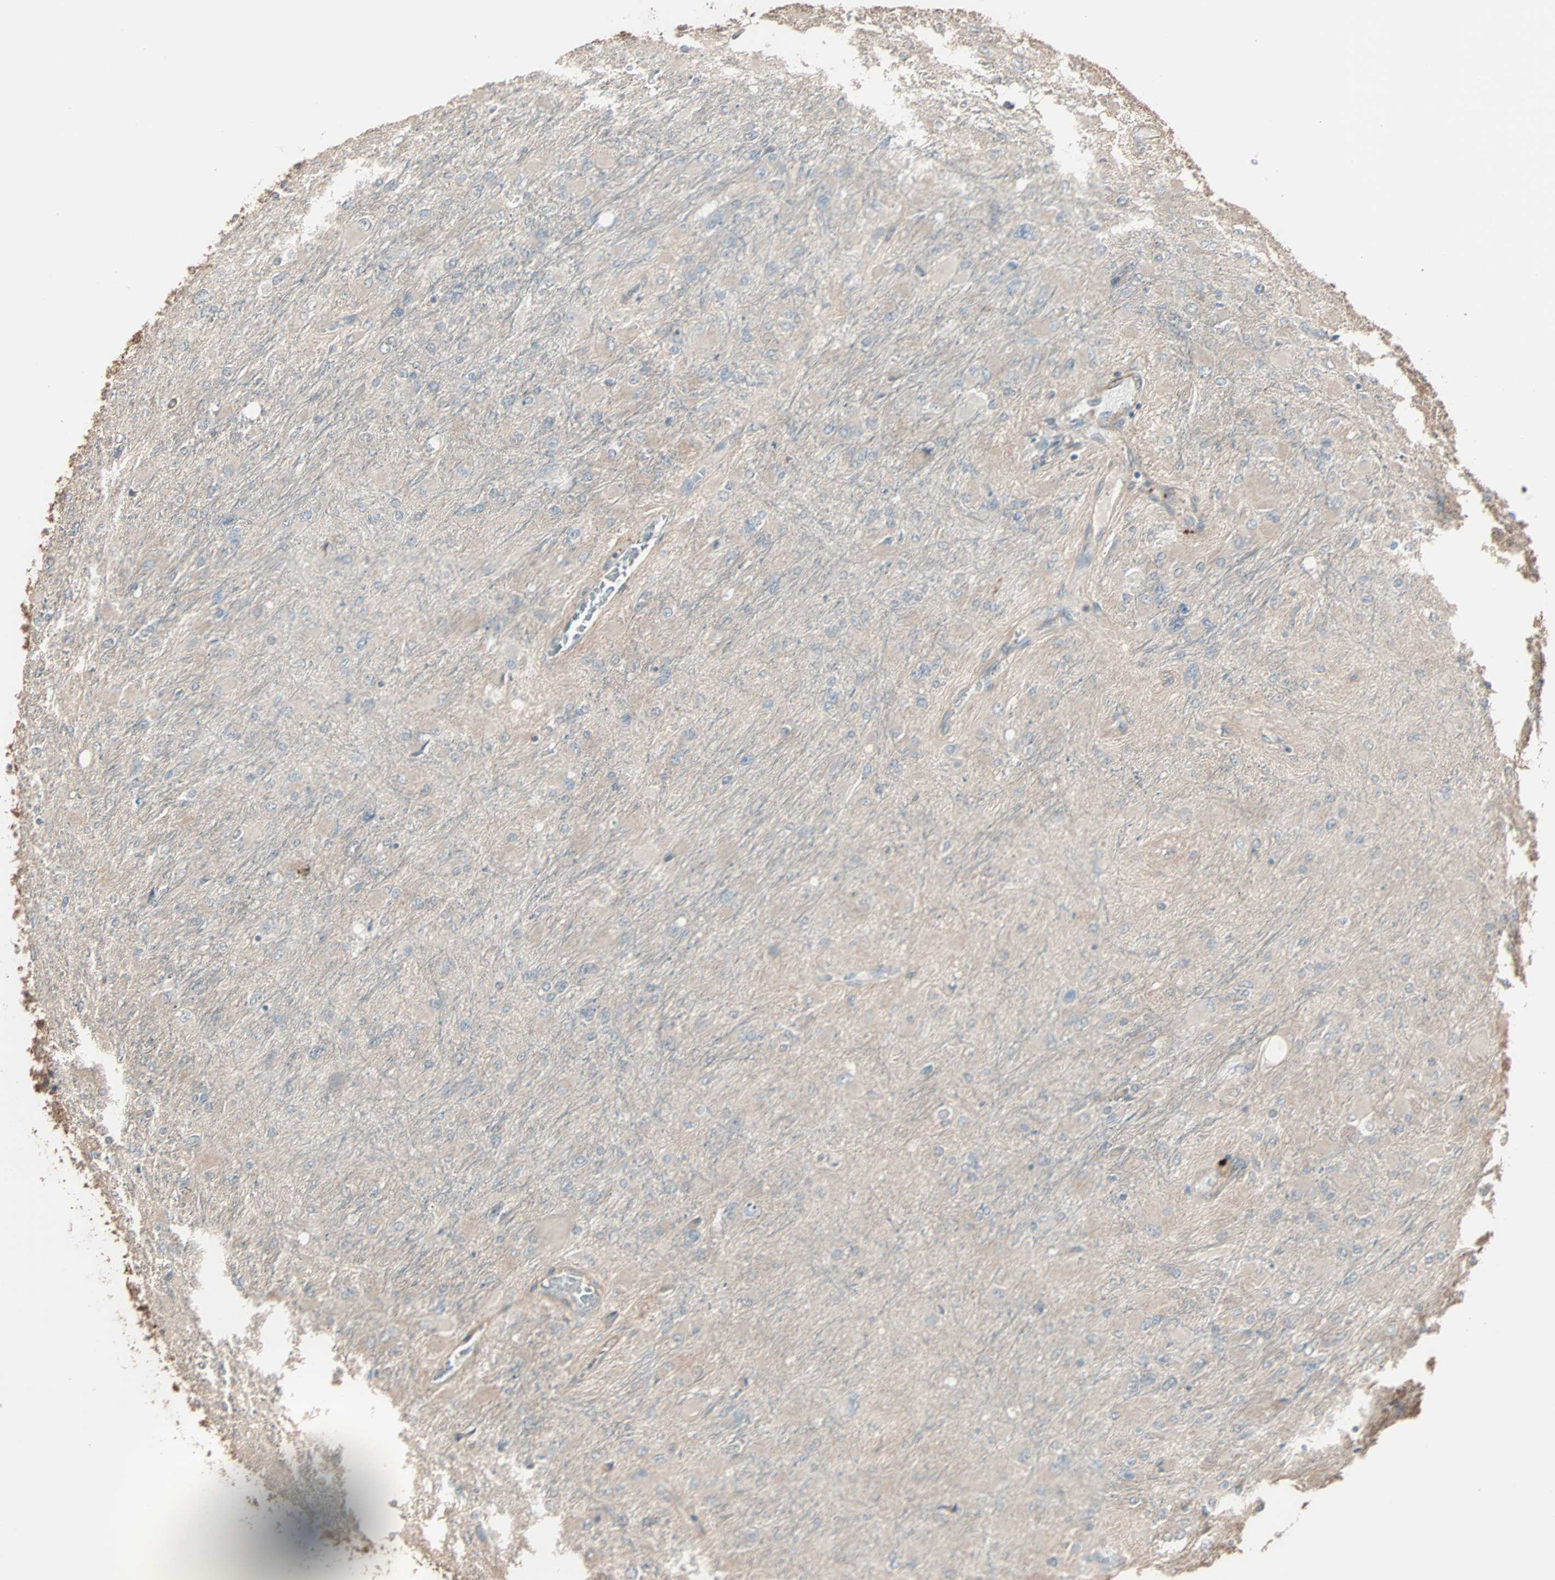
{"staining": {"intensity": "negative", "quantity": "none", "location": "none"}, "tissue": "glioma", "cell_type": "Tumor cells", "image_type": "cancer", "snomed": [{"axis": "morphology", "description": "Glioma, malignant, High grade"}, {"axis": "topography", "description": "Cerebral cortex"}], "caption": "This is a histopathology image of immunohistochemistry (IHC) staining of malignant glioma (high-grade), which shows no positivity in tumor cells.", "gene": "GALNT3", "patient": {"sex": "female", "age": 36}}